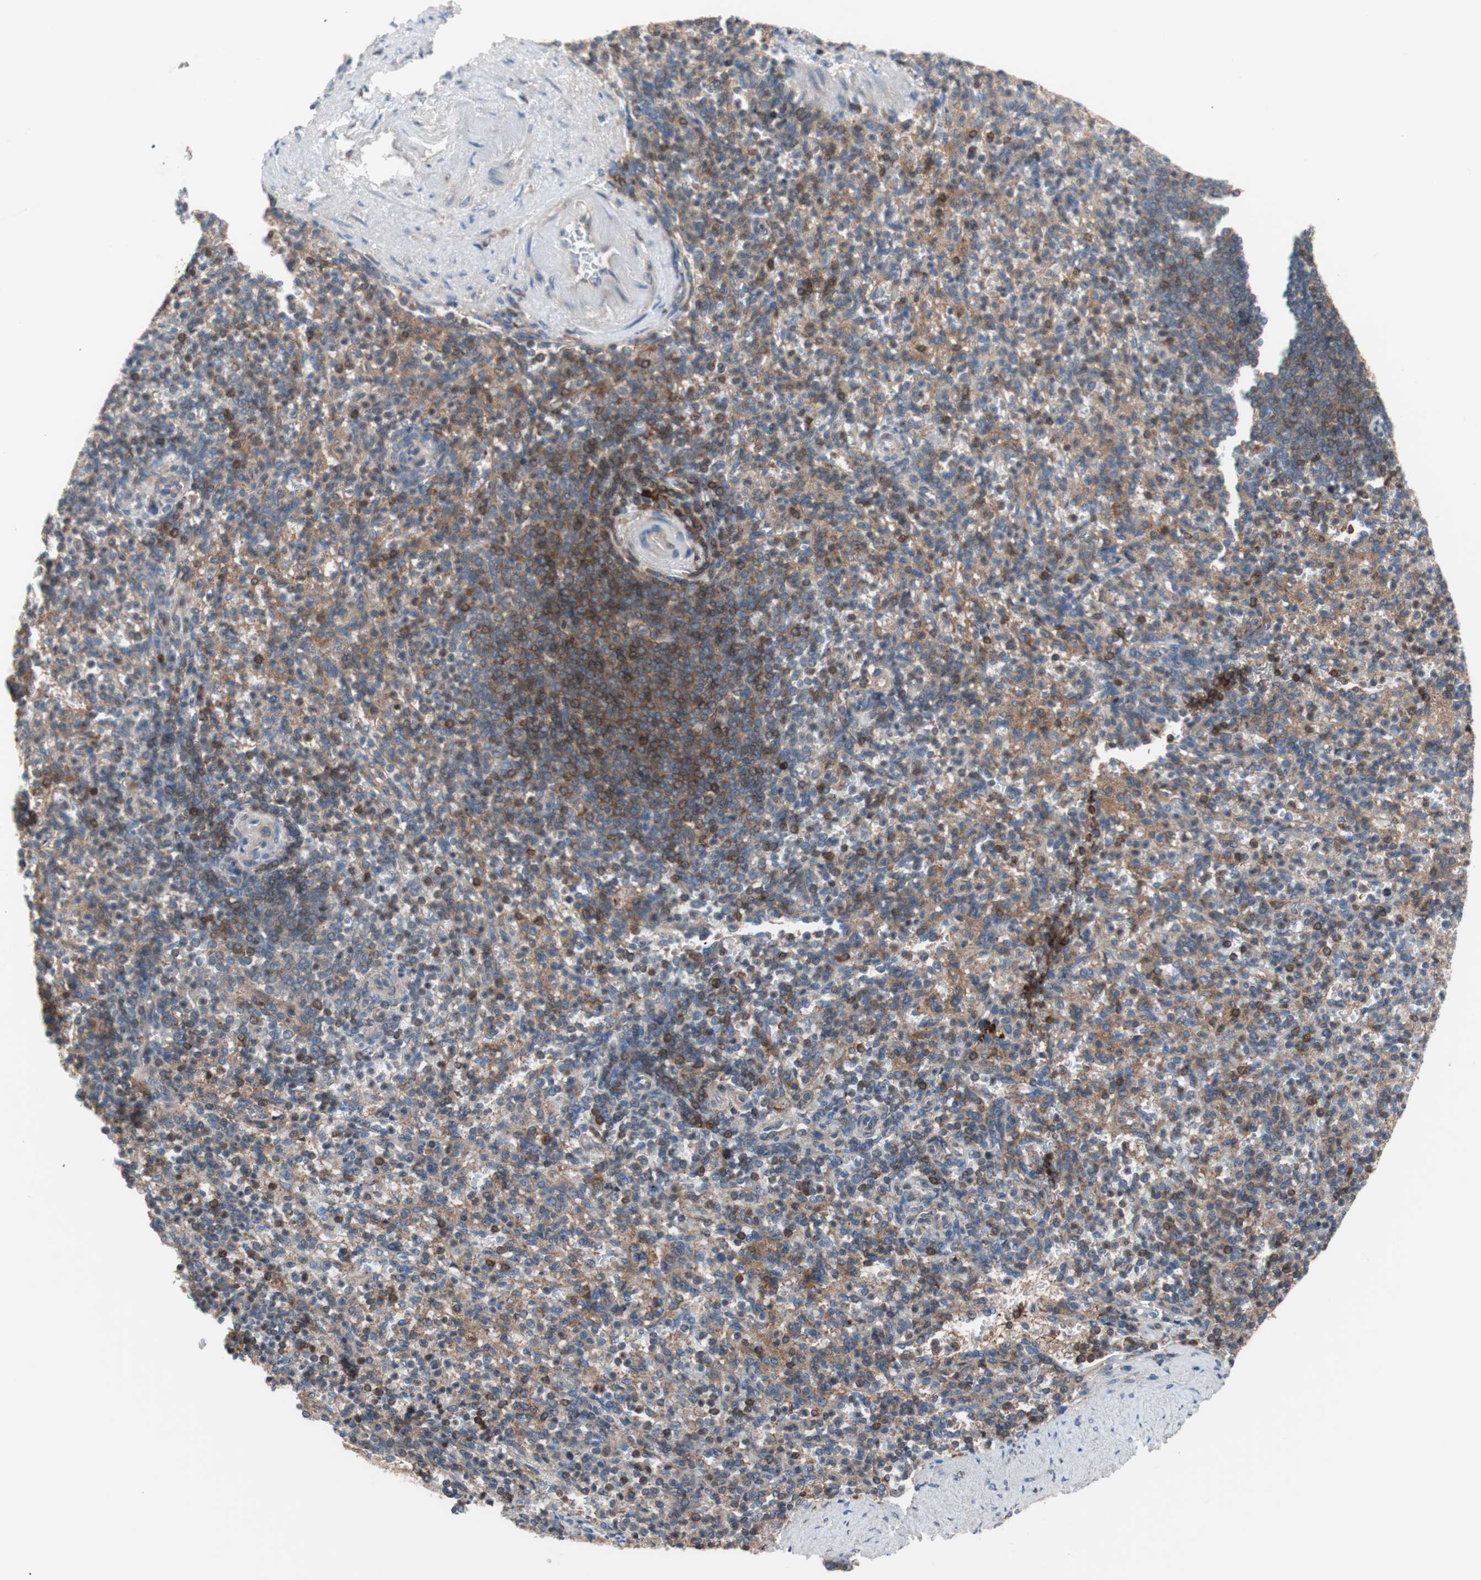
{"staining": {"intensity": "moderate", "quantity": "25%-75%", "location": "cytoplasmic/membranous"}, "tissue": "spleen", "cell_type": "Cells in red pulp", "image_type": "normal", "snomed": [{"axis": "morphology", "description": "Normal tissue, NOS"}, {"axis": "topography", "description": "Spleen"}], "caption": "Spleen stained for a protein demonstrates moderate cytoplasmic/membranous positivity in cells in red pulp. (brown staining indicates protein expression, while blue staining denotes nuclei).", "gene": "PIK3R1", "patient": {"sex": "female", "age": 74}}